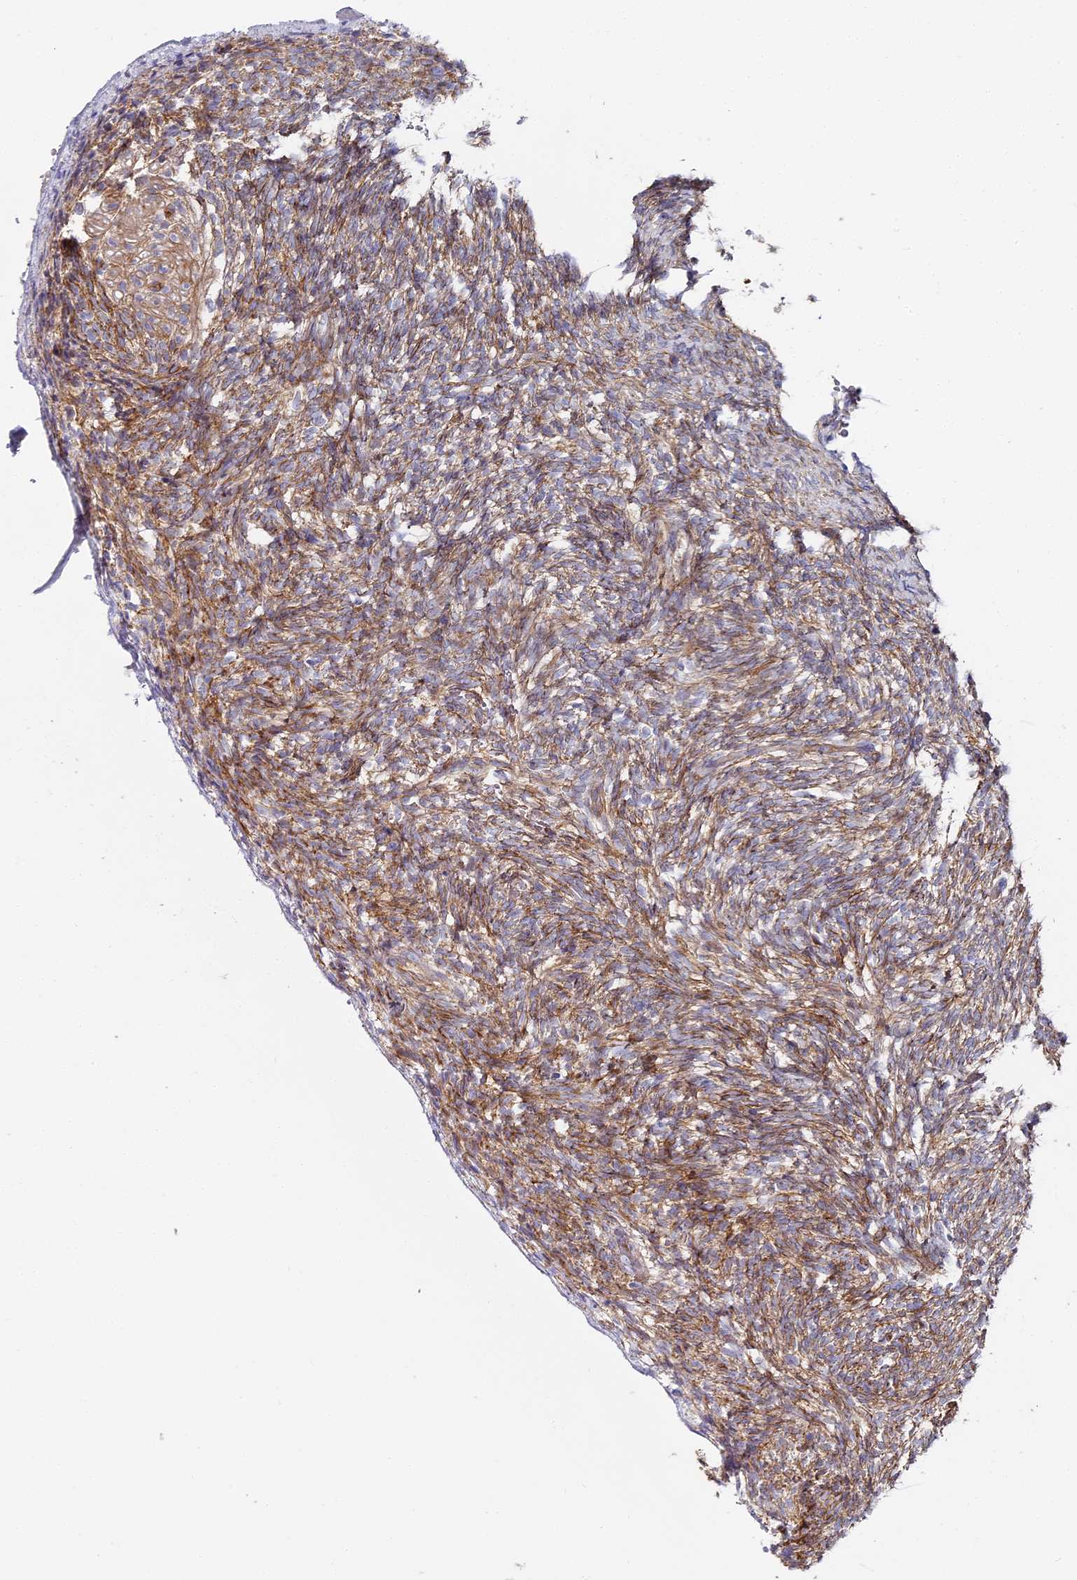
{"staining": {"intensity": "moderate", "quantity": ">75%", "location": "cytoplasmic/membranous"}, "tissue": "ovary", "cell_type": "Follicle cells", "image_type": "normal", "snomed": [{"axis": "morphology", "description": "Normal tissue, NOS"}, {"axis": "topography", "description": "Ovary"}], "caption": "Protein staining exhibits moderate cytoplasmic/membranous expression in approximately >75% of follicle cells in benign ovary.", "gene": "CCDC30", "patient": {"sex": "female", "age": 34}}